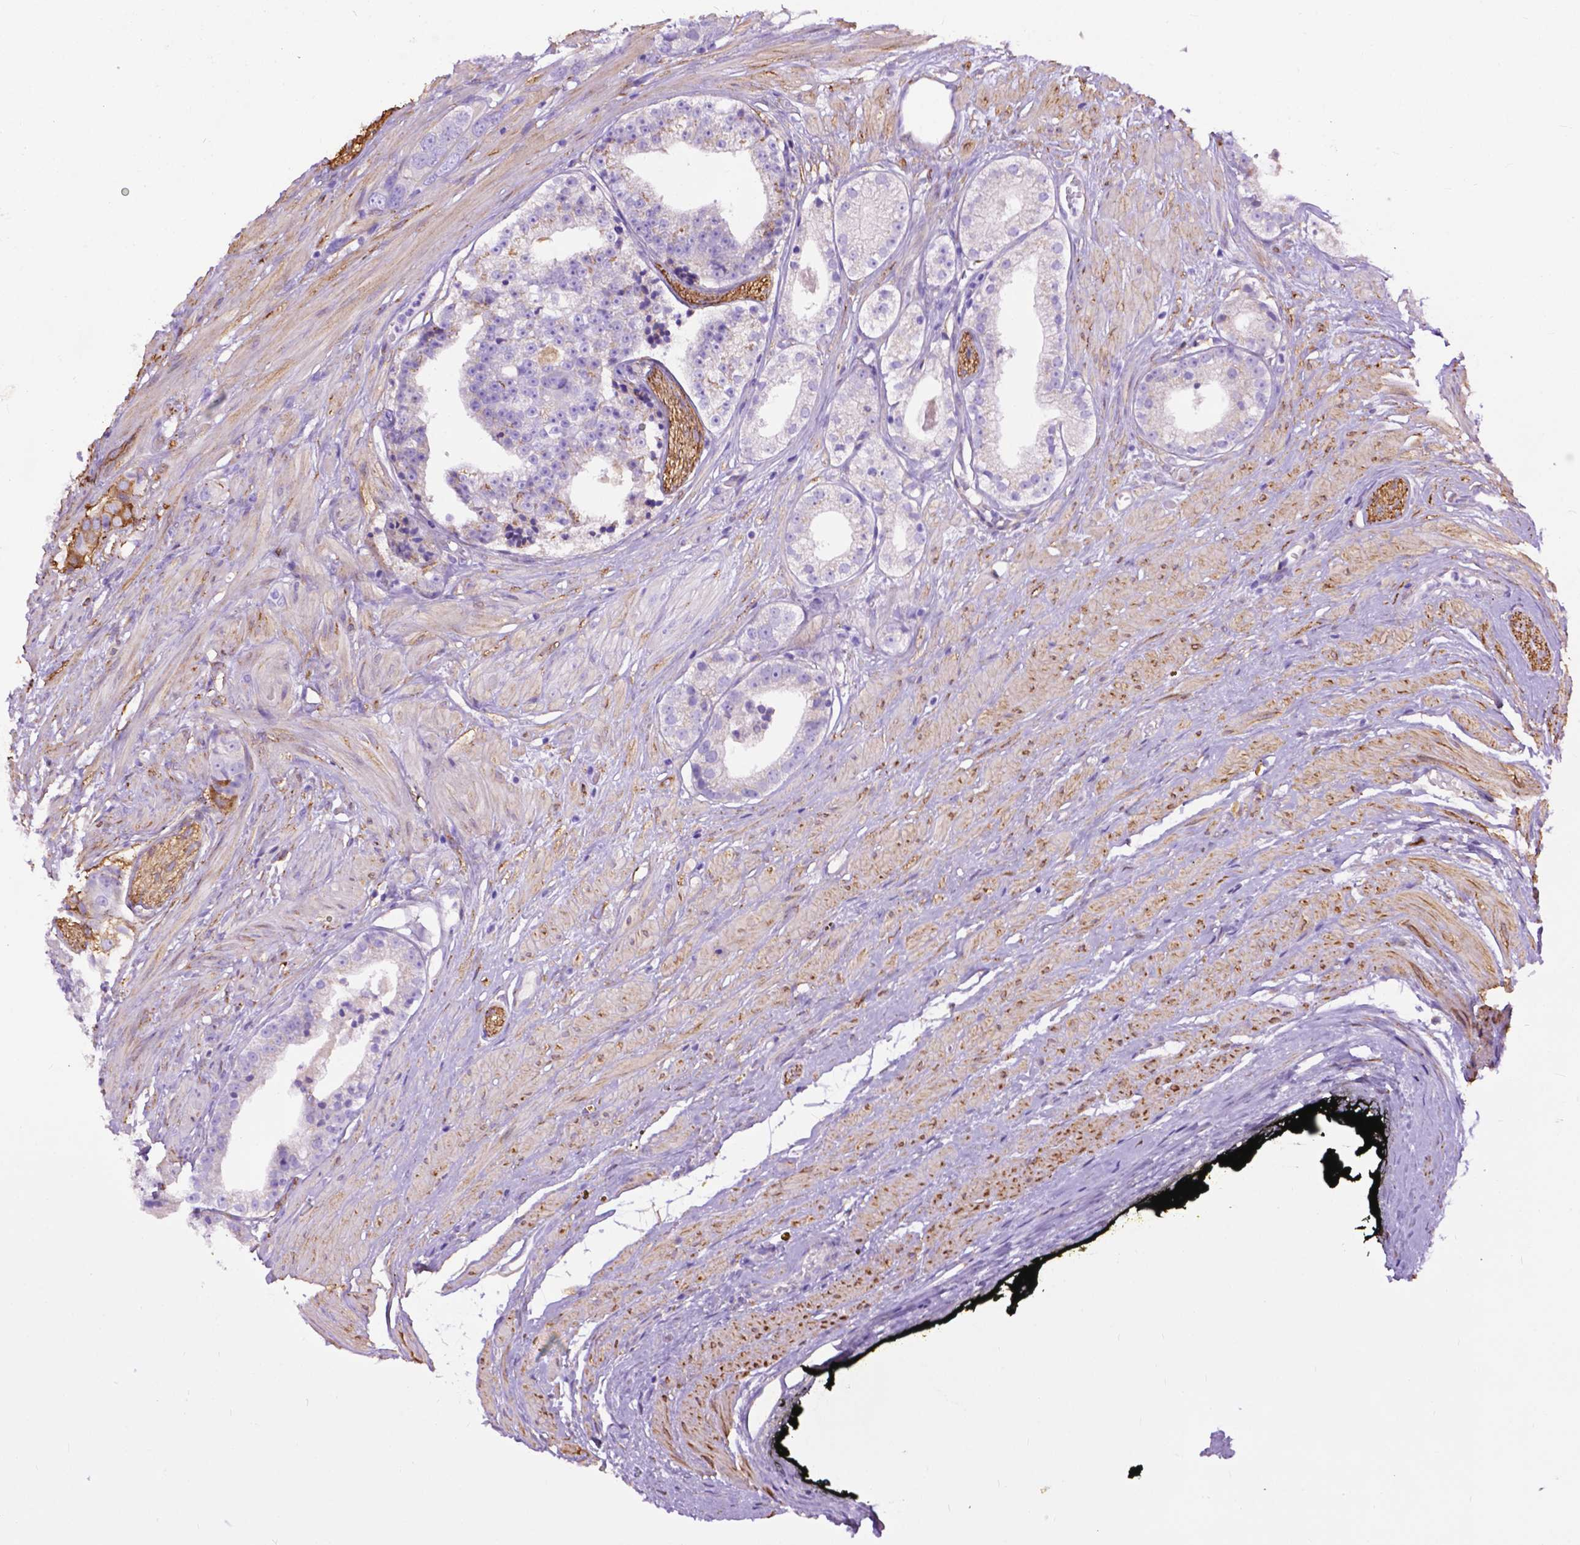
{"staining": {"intensity": "negative", "quantity": "none", "location": "none"}, "tissue": "prostate cancer", "cell_type": "Tumor cells", "image_type": "cancer", "snomed": [{"axis": "morphology", "description": "Adenocarcinoma, Low grade"}, {"axis": "topography", "description": "Prostate"}], "caption": "This is an immunohistochemistry micrograph of prostate low-grade adenocarcinoma. There is no expression in tumor cells.", "gene": "PCDHA12", "patient": {"sex": "male", "age": 60}}